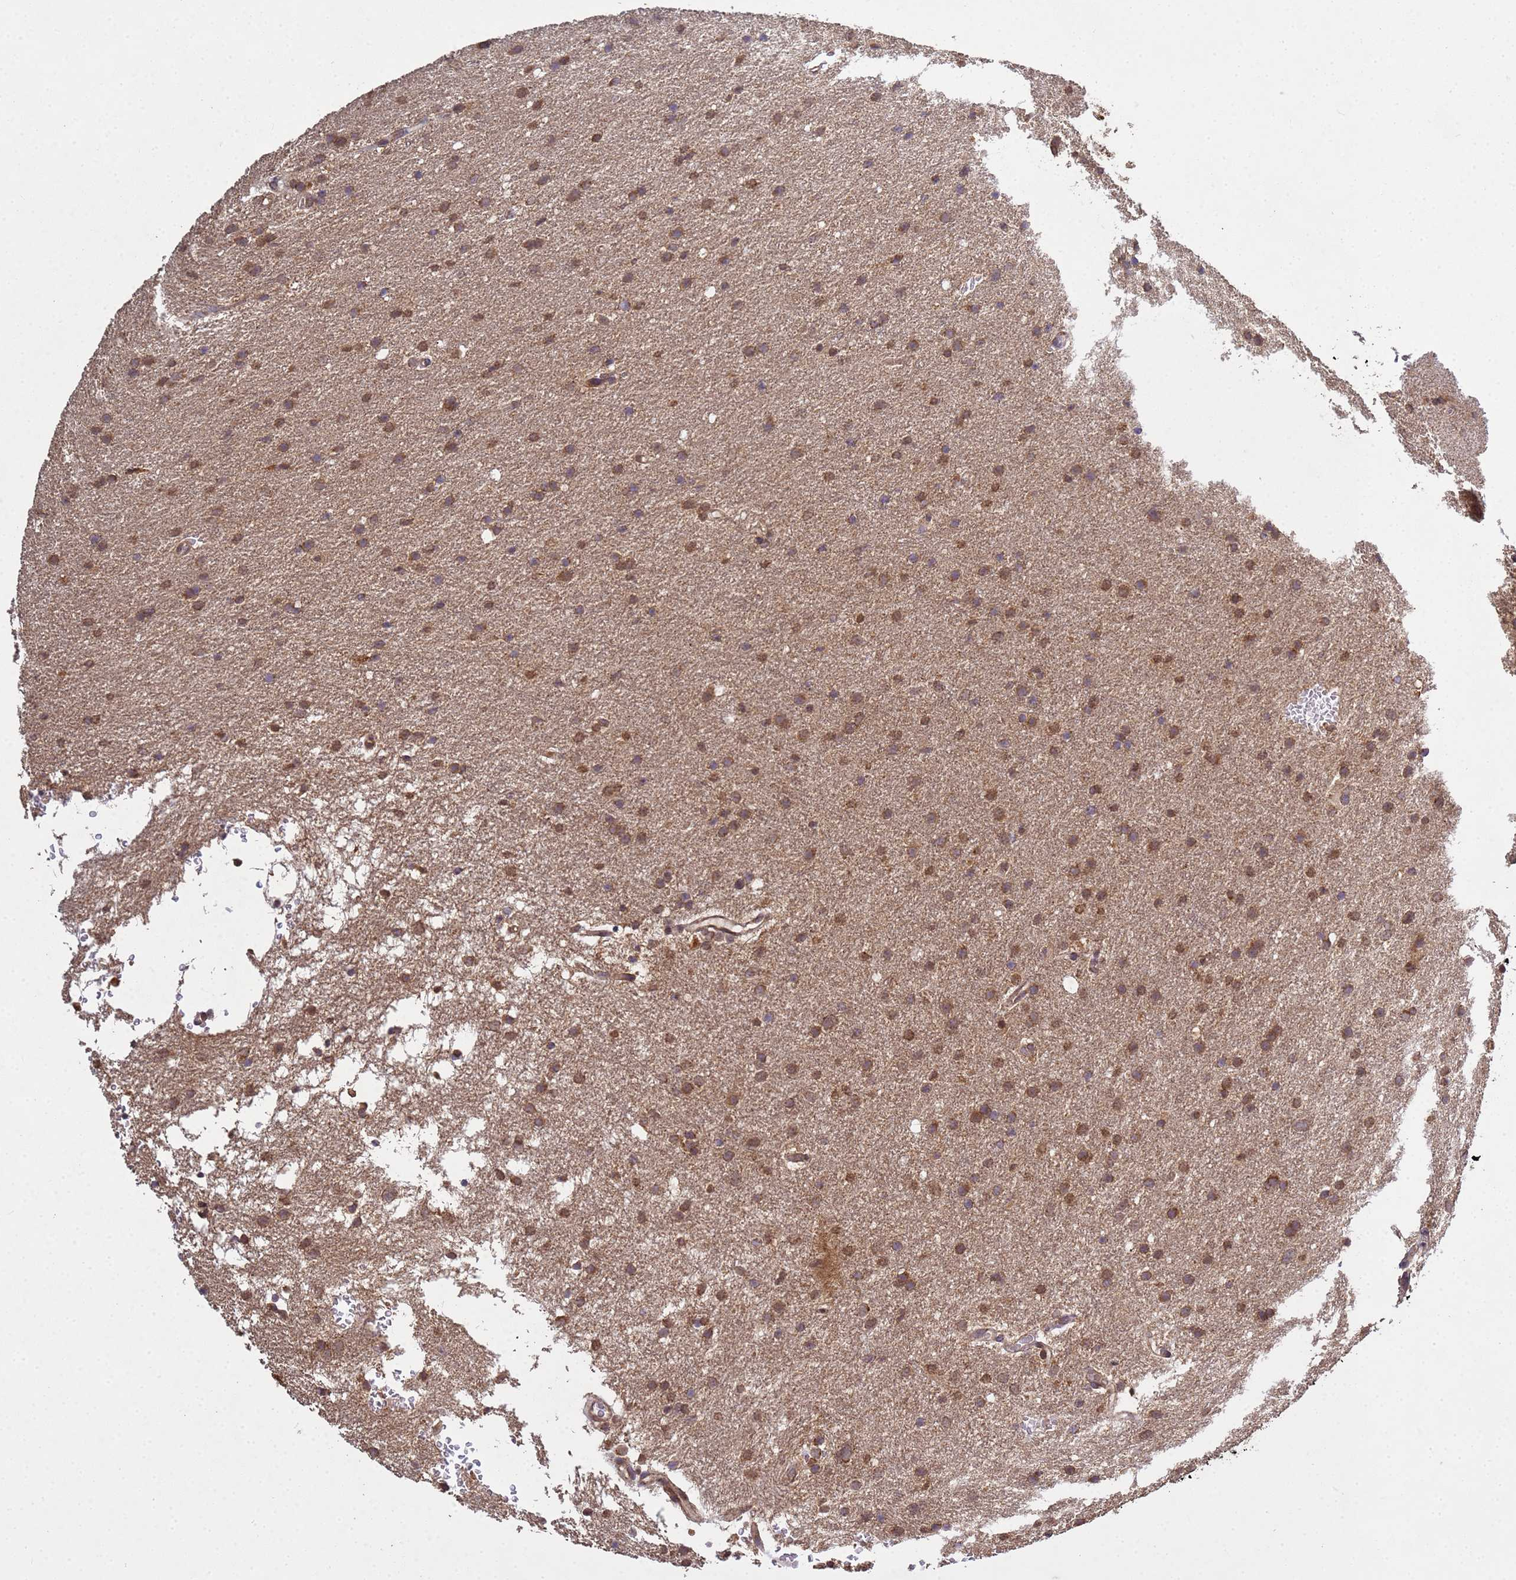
{"staining": {"intensity": "moderate", "quantity": ">75%", "location": "cytoplasmic/membranous"}, "tissue": "glioma", "cell_type": "Tumor cells", "image_type": "cancer", "snomed": [{"axis": "morphology", "description": "Glioma, malignant, High grade"}, {"axis": "topography", "description": "Cerebral cortex"}], "caption": "The histopathology image displays a brown stain indicating the presence of a protein in the cytoplasmic/membranous of tumor cells in malignant high-grade glioma. (DAB (3,3'-diaminobenzidine) = brown stain, brightfield microscopy at high magnification).", "gene": "P2RX7", "patient": {"sex": "female", "age": 36}}